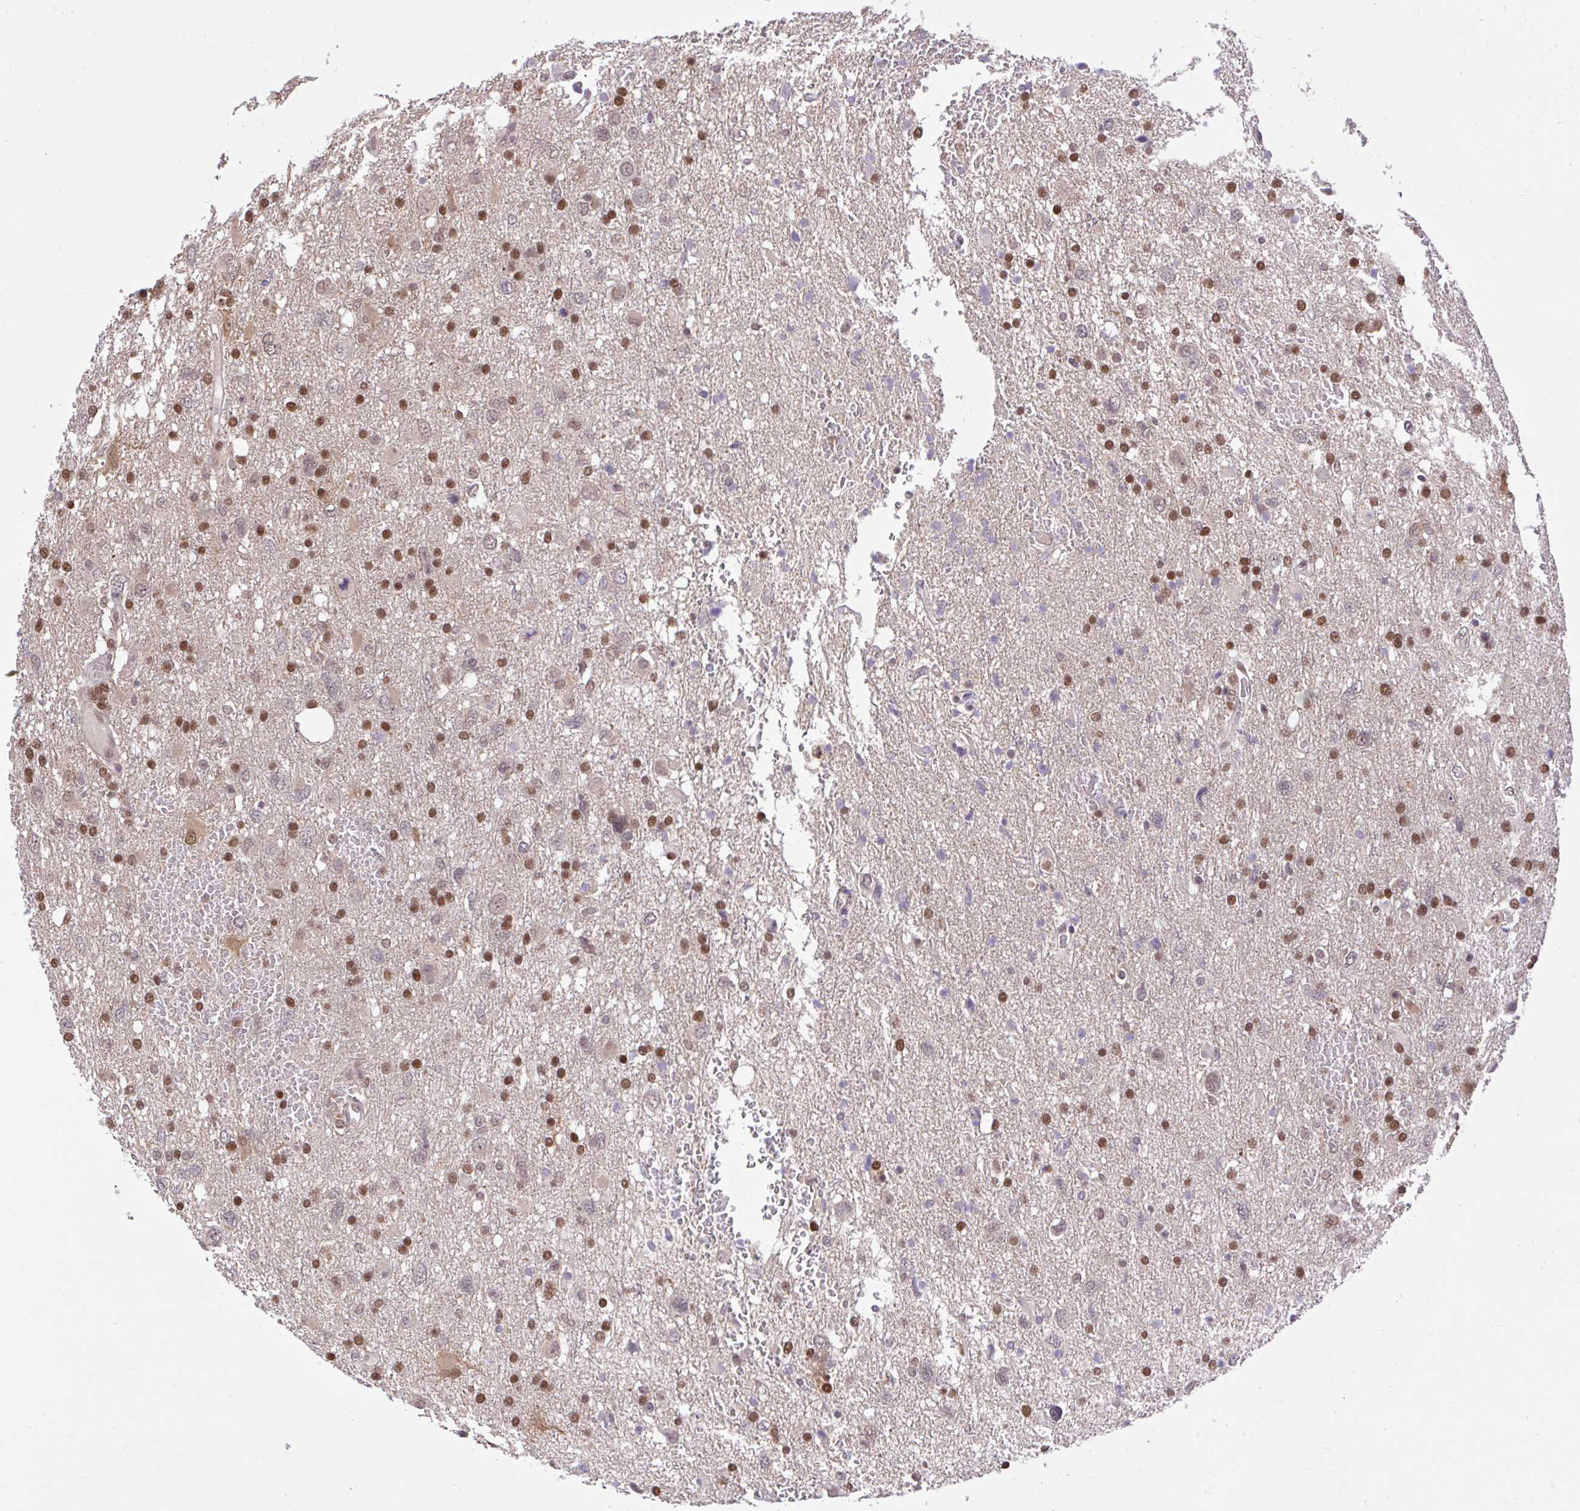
{"staining": {"intensity": "moderate", "quantity": ">75%", "location": "nuclear"}, "tissue": "glioma", "cell_type": "Tumor cells", "image_type": "cancer", "snomed": [{"axis": "morphology", "description": "Glioma, malignant, High grade"}, {"axis": "topography", "description": "Brain"}], "caption": "Human malignant high-grade glioma stained for a protein (brown) demonstrates moderate nuclear positive staining in approximately >75% of tumor cells.", "gene": "GLIS3", "patient": {"sex": "male", "age": 61}}